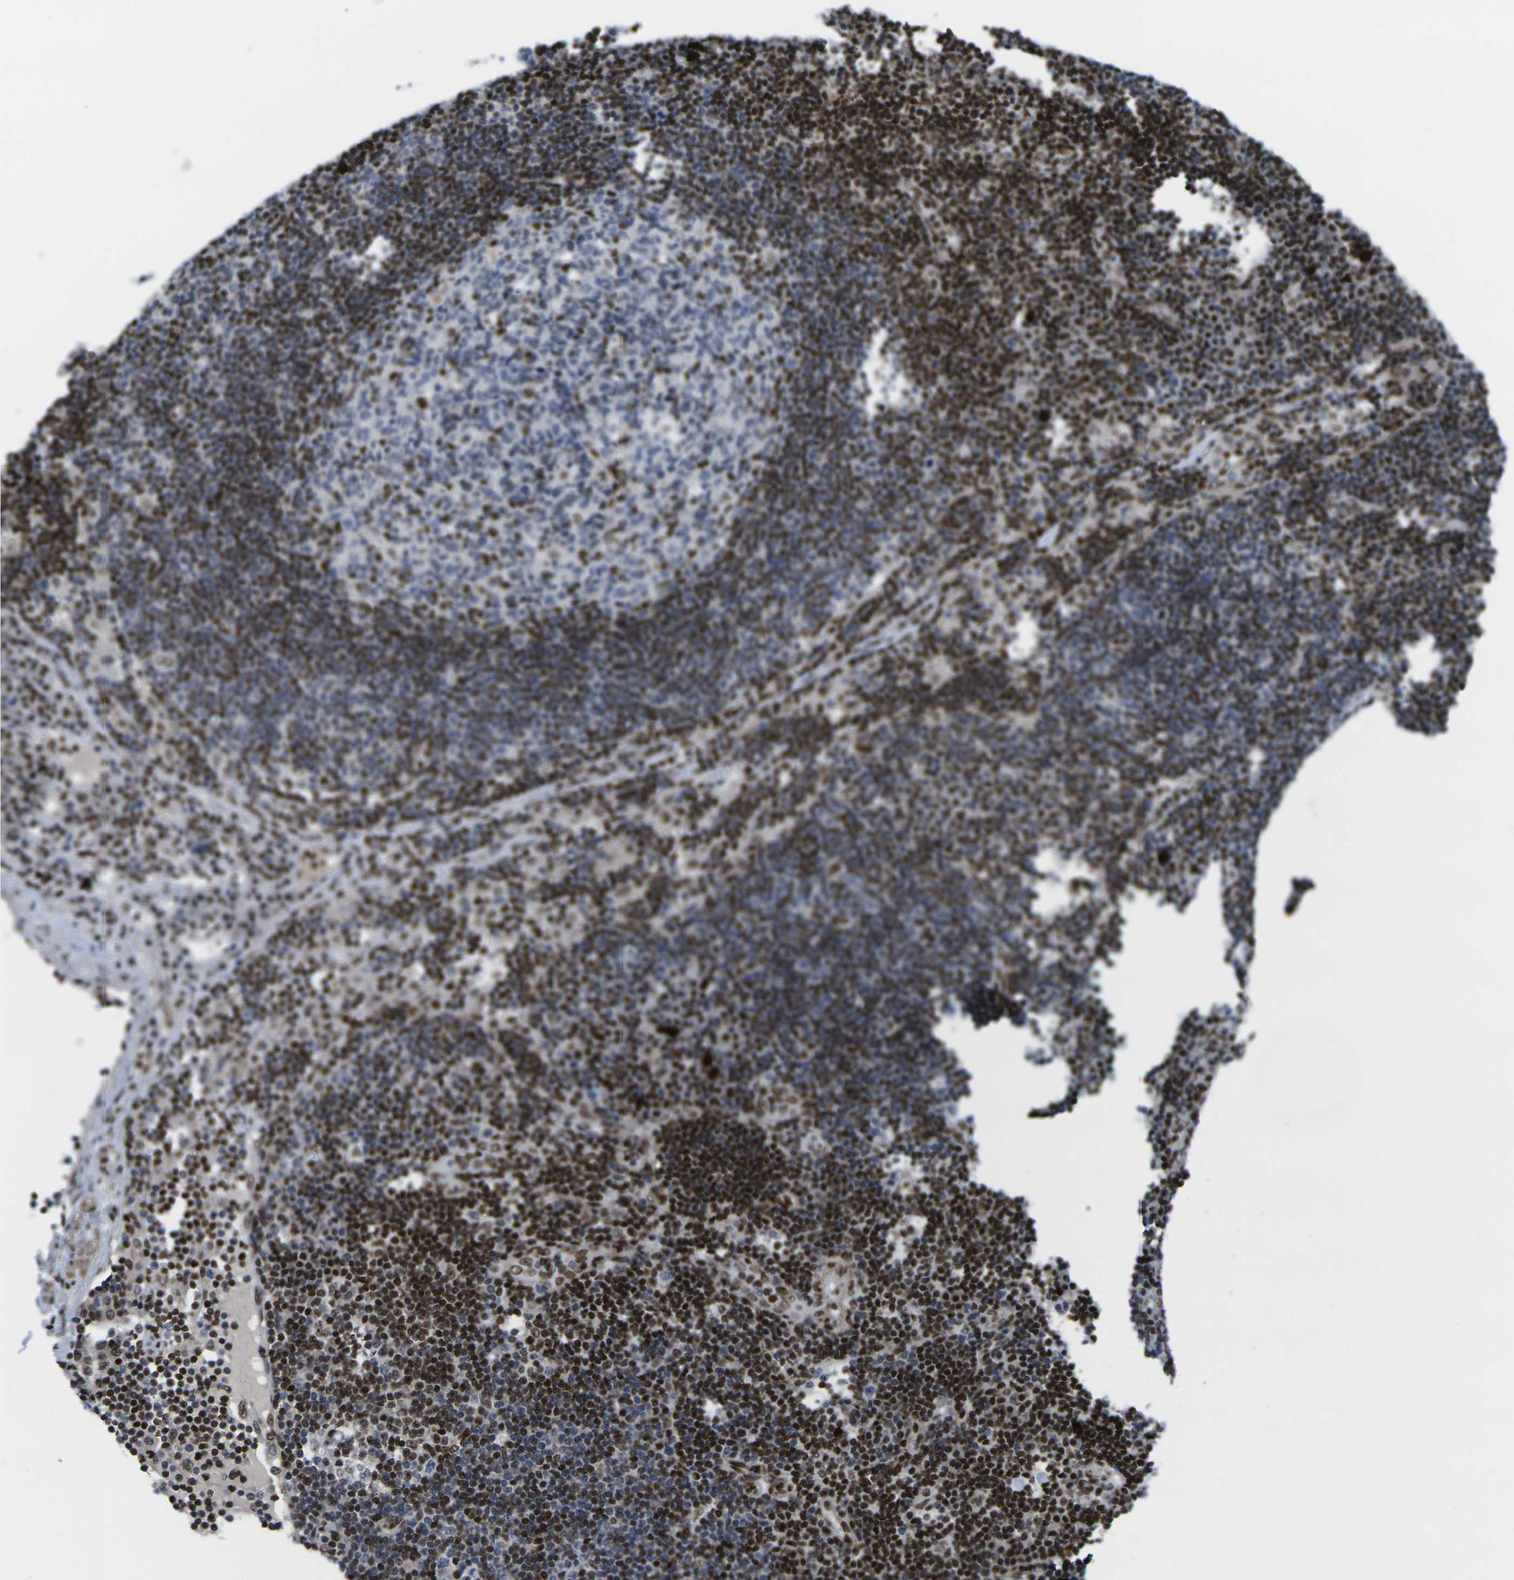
{"staining": {"intensity": "strong", "quantity": "25%-75%", "location": "nuclear"}, "tissue": "lymph node", "cell_type": "Germinal center cells", "image_type": "normal", "snomed": [{"axis": "morphology", "description": "Normal tissue, NOS"}, {"axis": "morphology", "description": "Squamous cell carcinoma, metastatic, NOS"}, {"axis": "topography", "description": "Lymph node"}], "caption": "DAB (3,3'-diaminobenzidine) immunohistochemical staining of normal human lymph node shows strong nuclear protein staining in approximately 25%-75% of germinal center cells. (DAB (3,3'-diaminobenzidine) IHC, brown staining for protein, blue staining for nuclei).", "gene": "H1", "patient": {"sex": "female", "age": 53}}